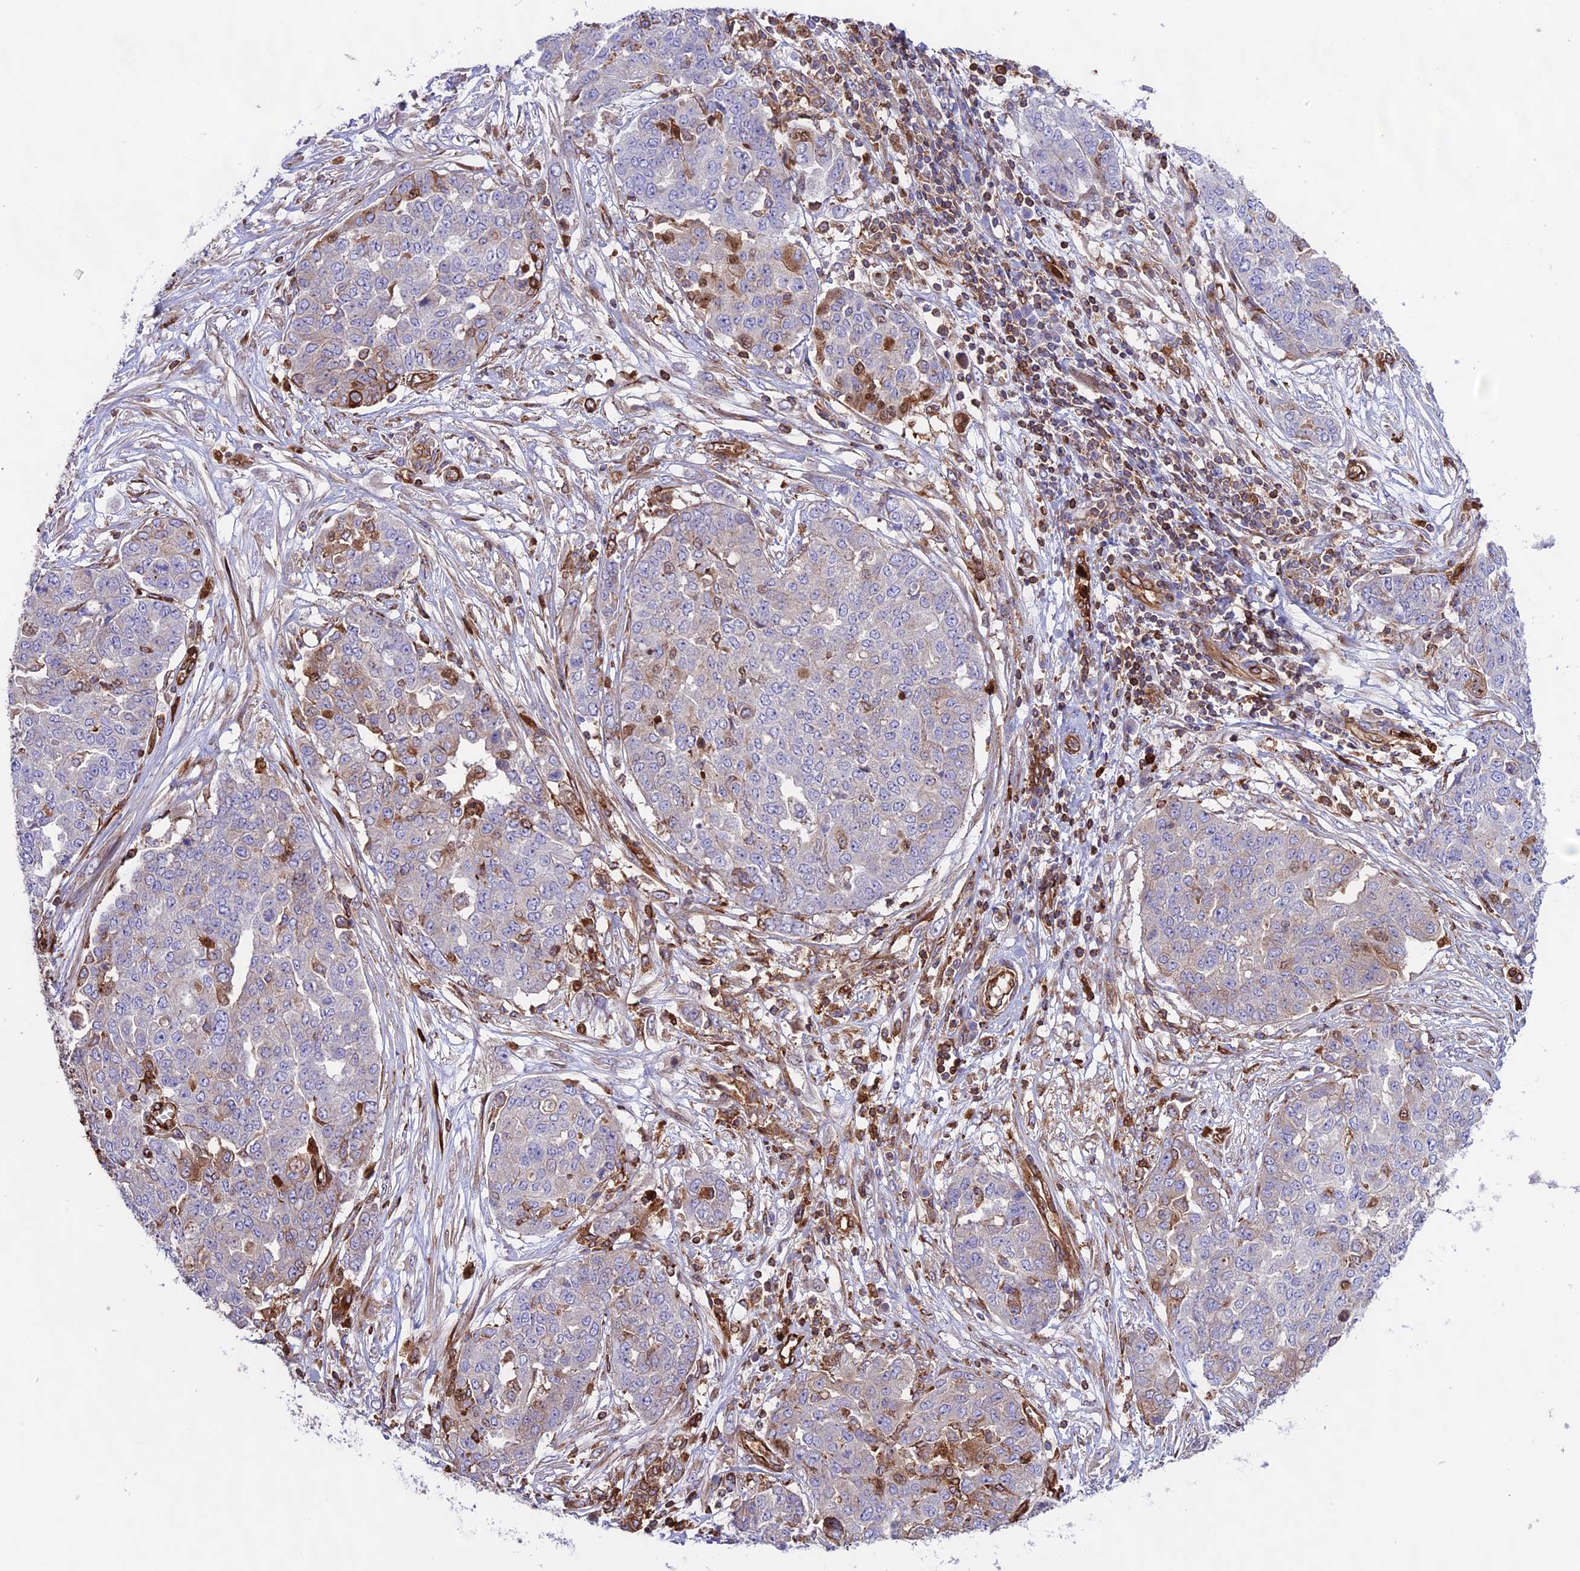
{"staining": {"intensity": "negative", "quantity": "none", "location": "none"}, "tissue": "ovarian cancer", "cell_type": "Tumor cells", "image_type": "cancer", "snomed": [{"axis": "morphology", "description": "Cystadenocarcinoma, serous, NOS"}, {"axis": "topography", "description": "Soft tissue"}, {"axis": "topography", "description": "Ovary"}], "caption": "Ovarian serous cystadenocarcinoma was stained to show a protein in brown. There is no significant staining in tumor cells.", "gene": "CD99L2", "patient": {"sex": "female", "age": 57}}